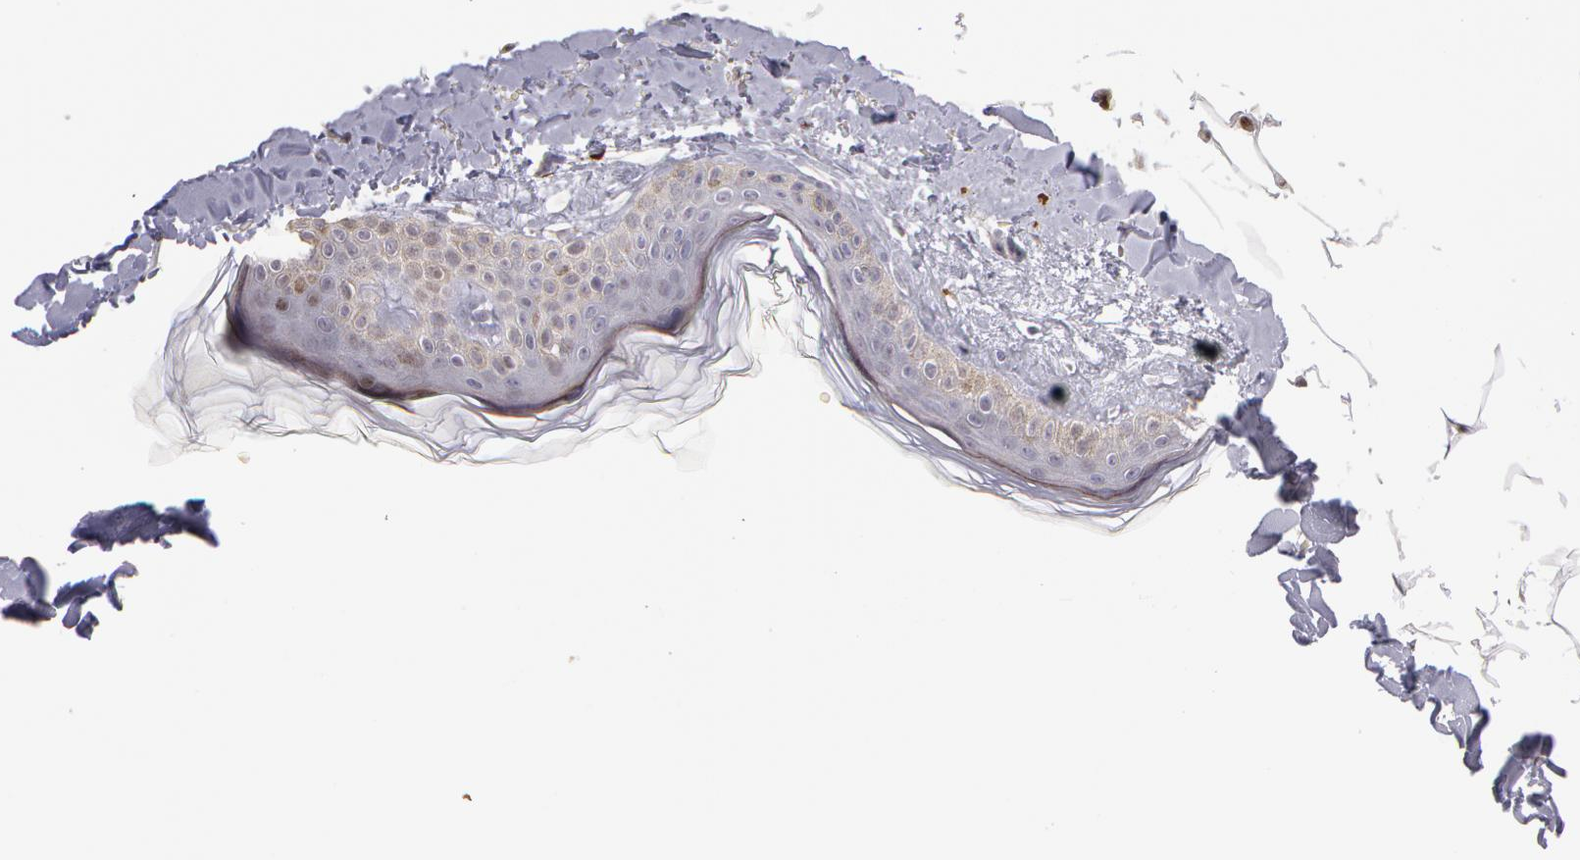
{"staining": {"intensity": "negative", "quantity": "none", "location": "none"}, "tissue": "skin", "cell_type": "Keratinocytes", "image_type": "normal", "snomed": [{"axis": "morphology", "description": "Normal tissue, NOS"}, {"axis": "topography", "description": "Skin"}], "caption": "The immunohistochemistry (IHC) image has no significant expression in keratinocytes of skin.", "gene": "PRICKLE1", "patient": {"sex": "female", "age": 56}}